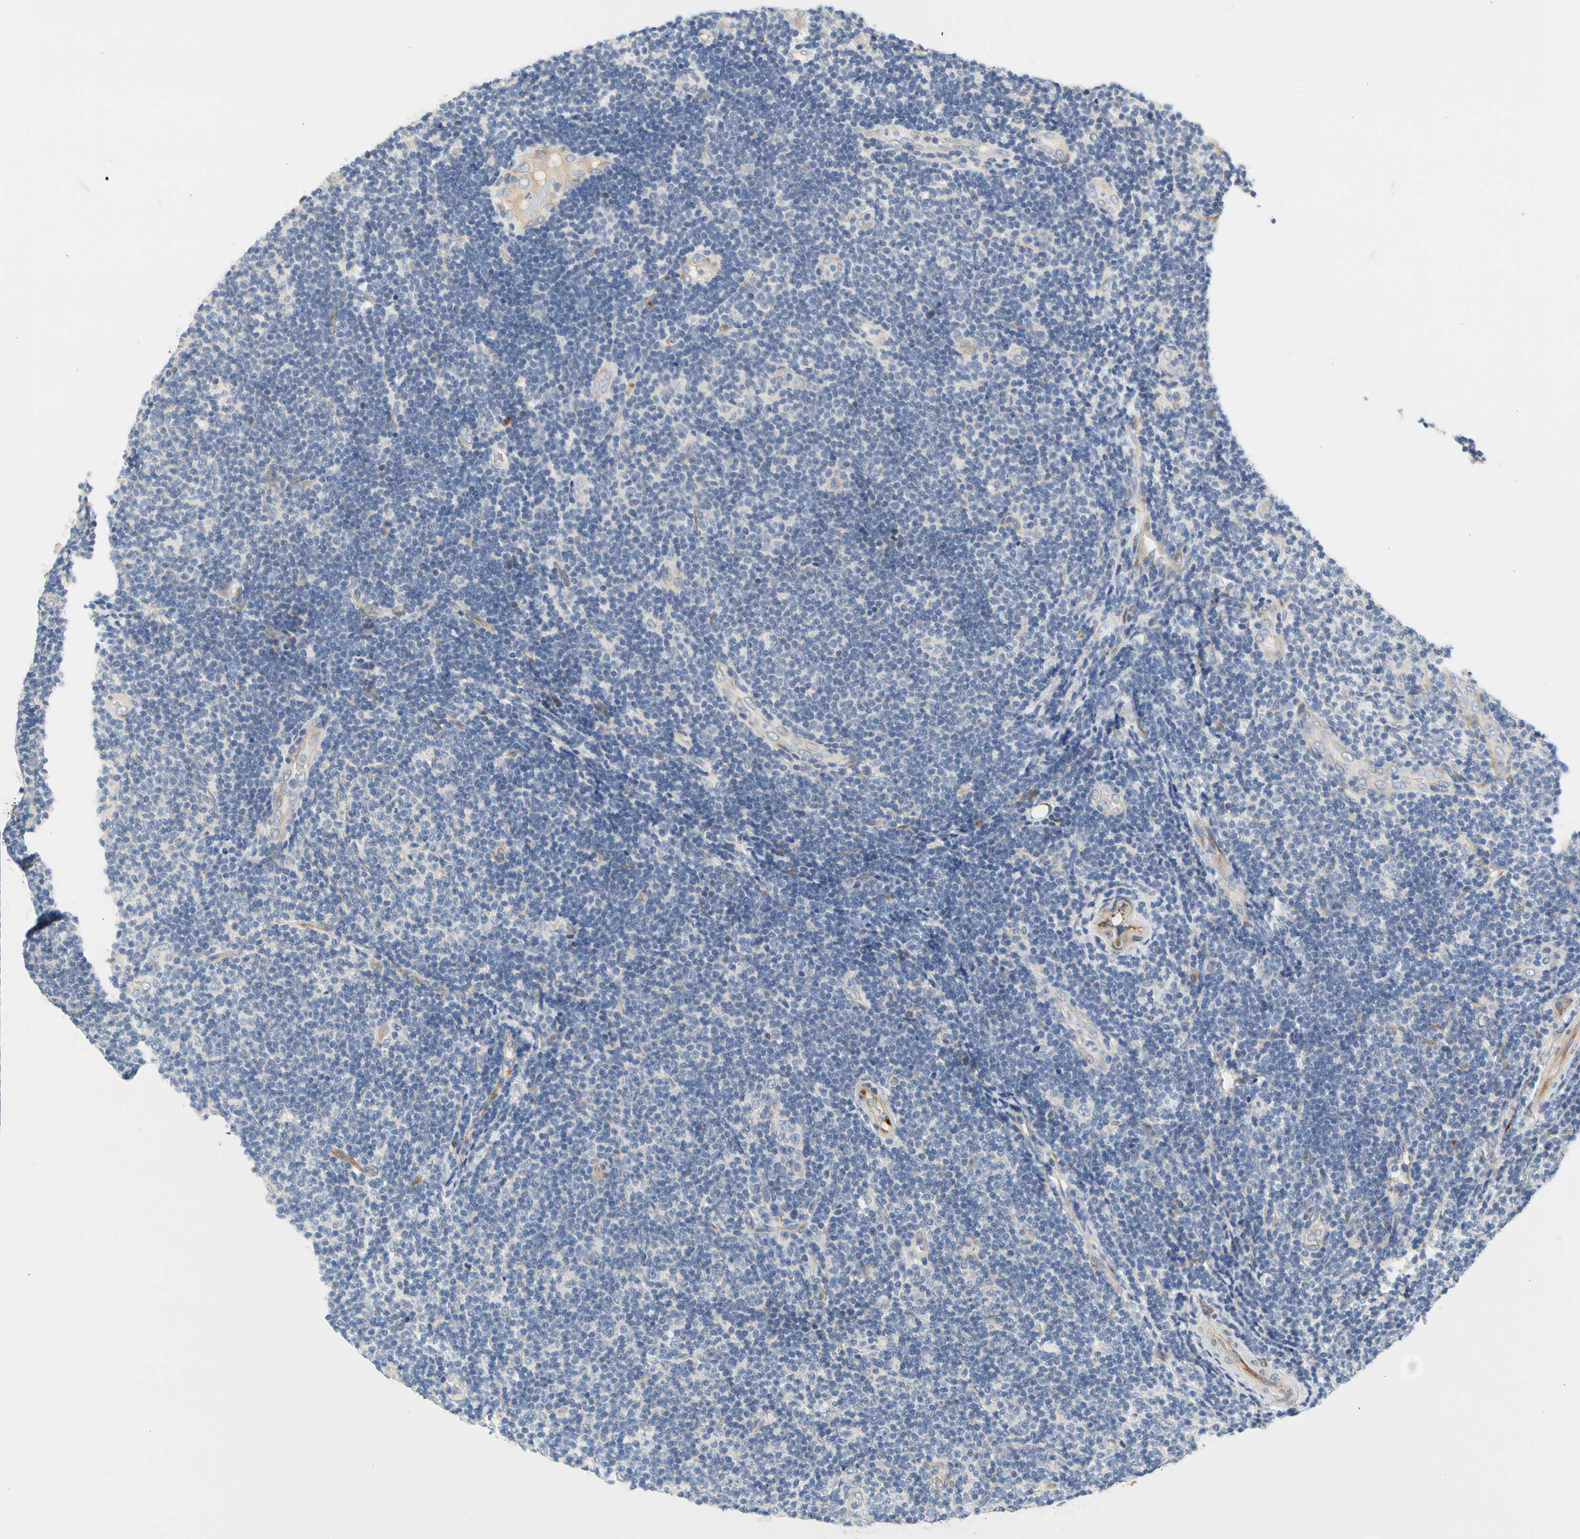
{"staining": {"intensity": "negative", "quantity": "none", "location": "none"}, "tissue": "lymphoma", "cell_type": "Tumor cells", "image_type": "cancer", "snomed": [{"axis": "morphology", "description": "Malignant lymphoma, non-Hodgkin's type, Low grade"}, {"axis": "topography", "description": "Lymph node"}], "caption": "Immunohistochemistry of human malignant lymphoma, non-Hodgkin's type (low-grade) displays no staining in tumor cells. (Stains: DAB immunohistochemistry with hematoxylin counter stain, Microscopy: brightfield microscopy at high magnification).", "gene": "ZNF236", "patient": {"sex": "male", "age": 83}}